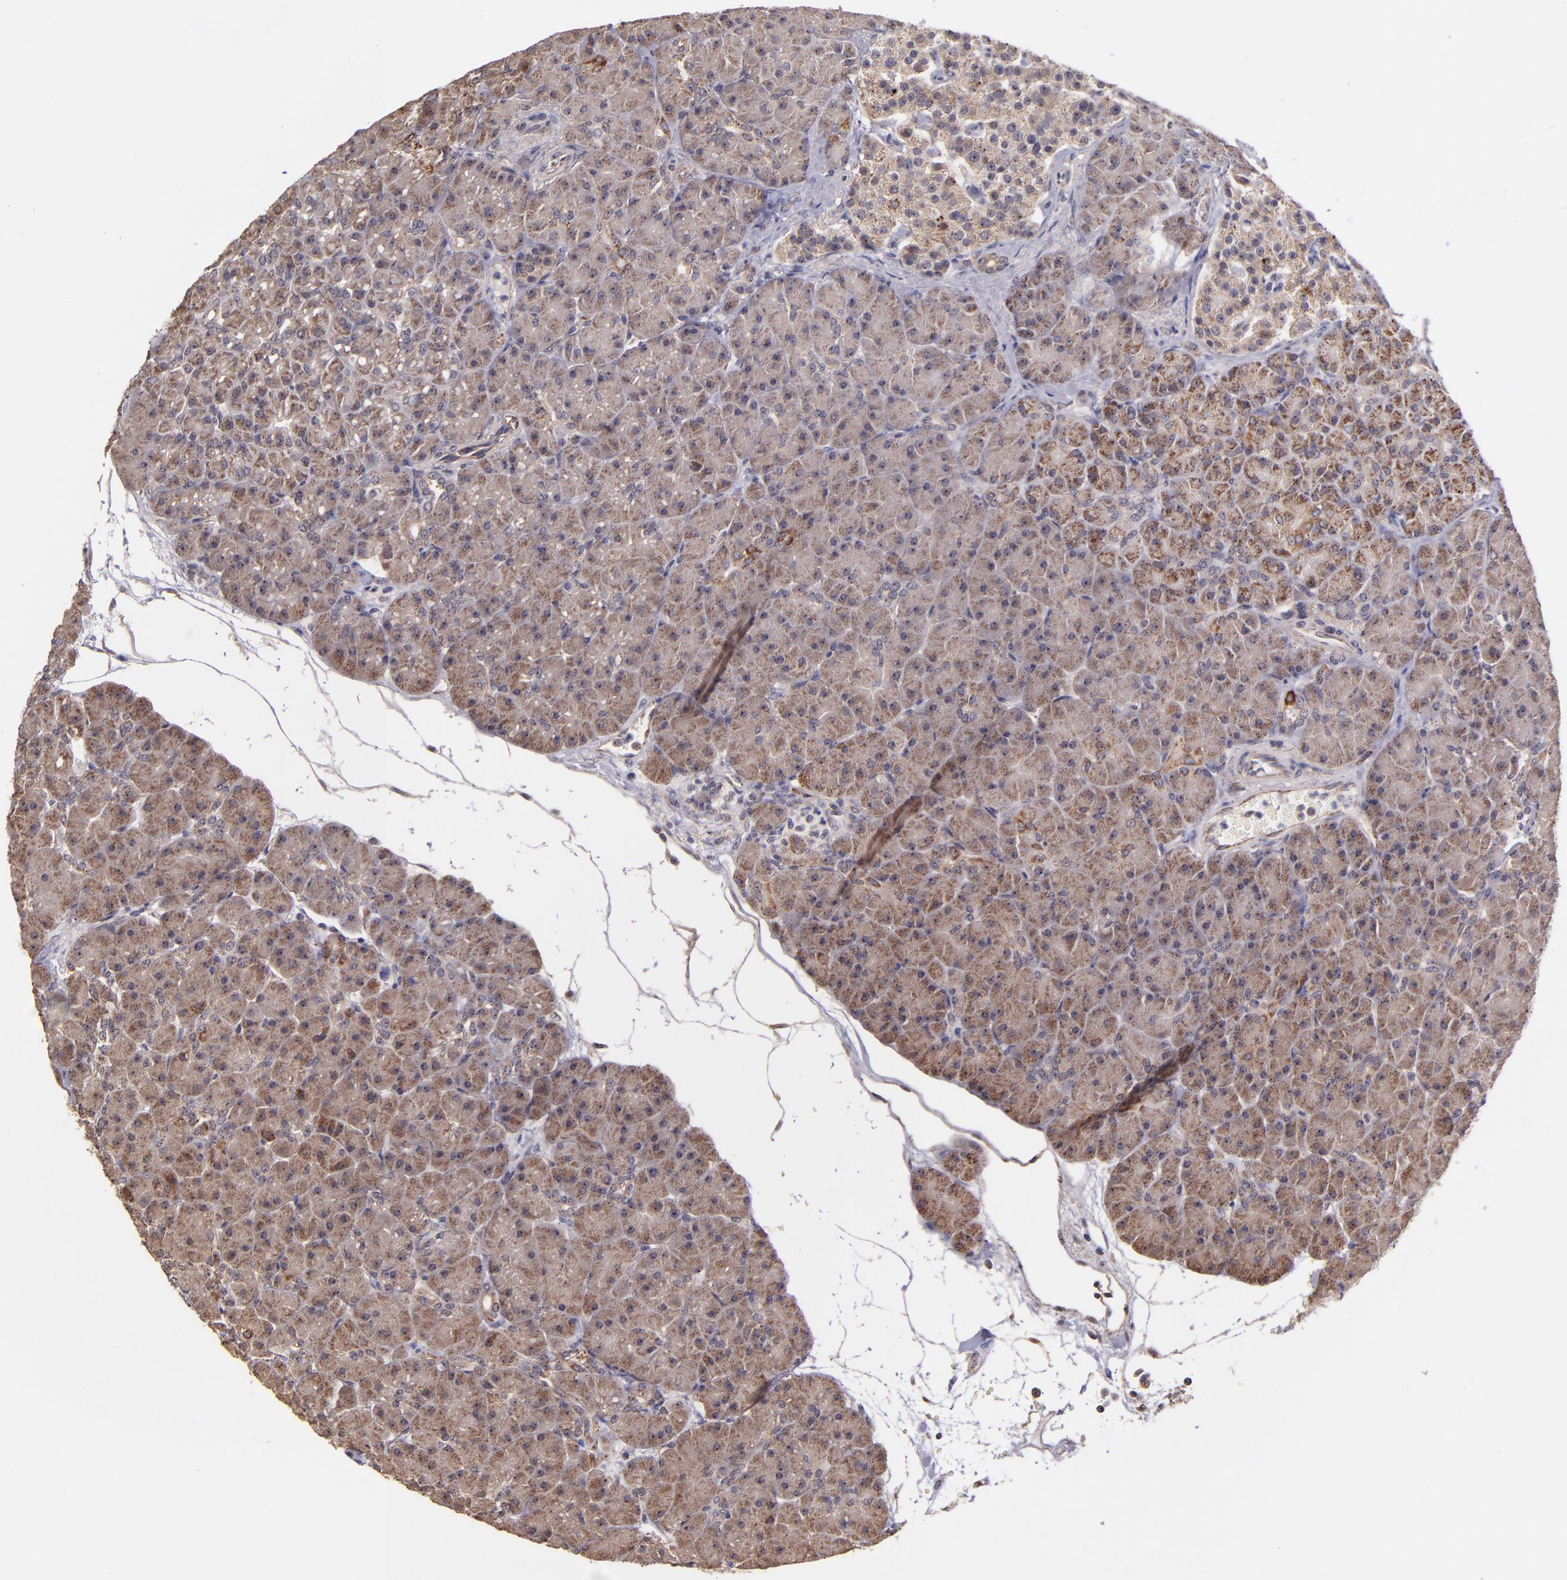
{"staining": {"intensity": "moderate", "quantity": ">75%", "location": "cytoplasmic/membranous"}, "tissue": "pancreas", "cell_type": "Exocrine glandular cells", "image_type": "normal", "snomed": [{"axis": "morphology", "description": "Normal tissue, NOS"}, {"axis": "topography", "description": "Pancreas"}], "caption": "High-magnification brightfield microscopy of unremarkable pancreas stained with DAB (brown) and counterstained with hematoxylin (blue). exocrine glandular cells exhibit moderate cytoplasmic/membranous expression is present in about>75% of cells. (IHC, brightfield microscopy, high magnification).", "gene": "SHC1", "patient": {"sex": "male", "age": 66}}